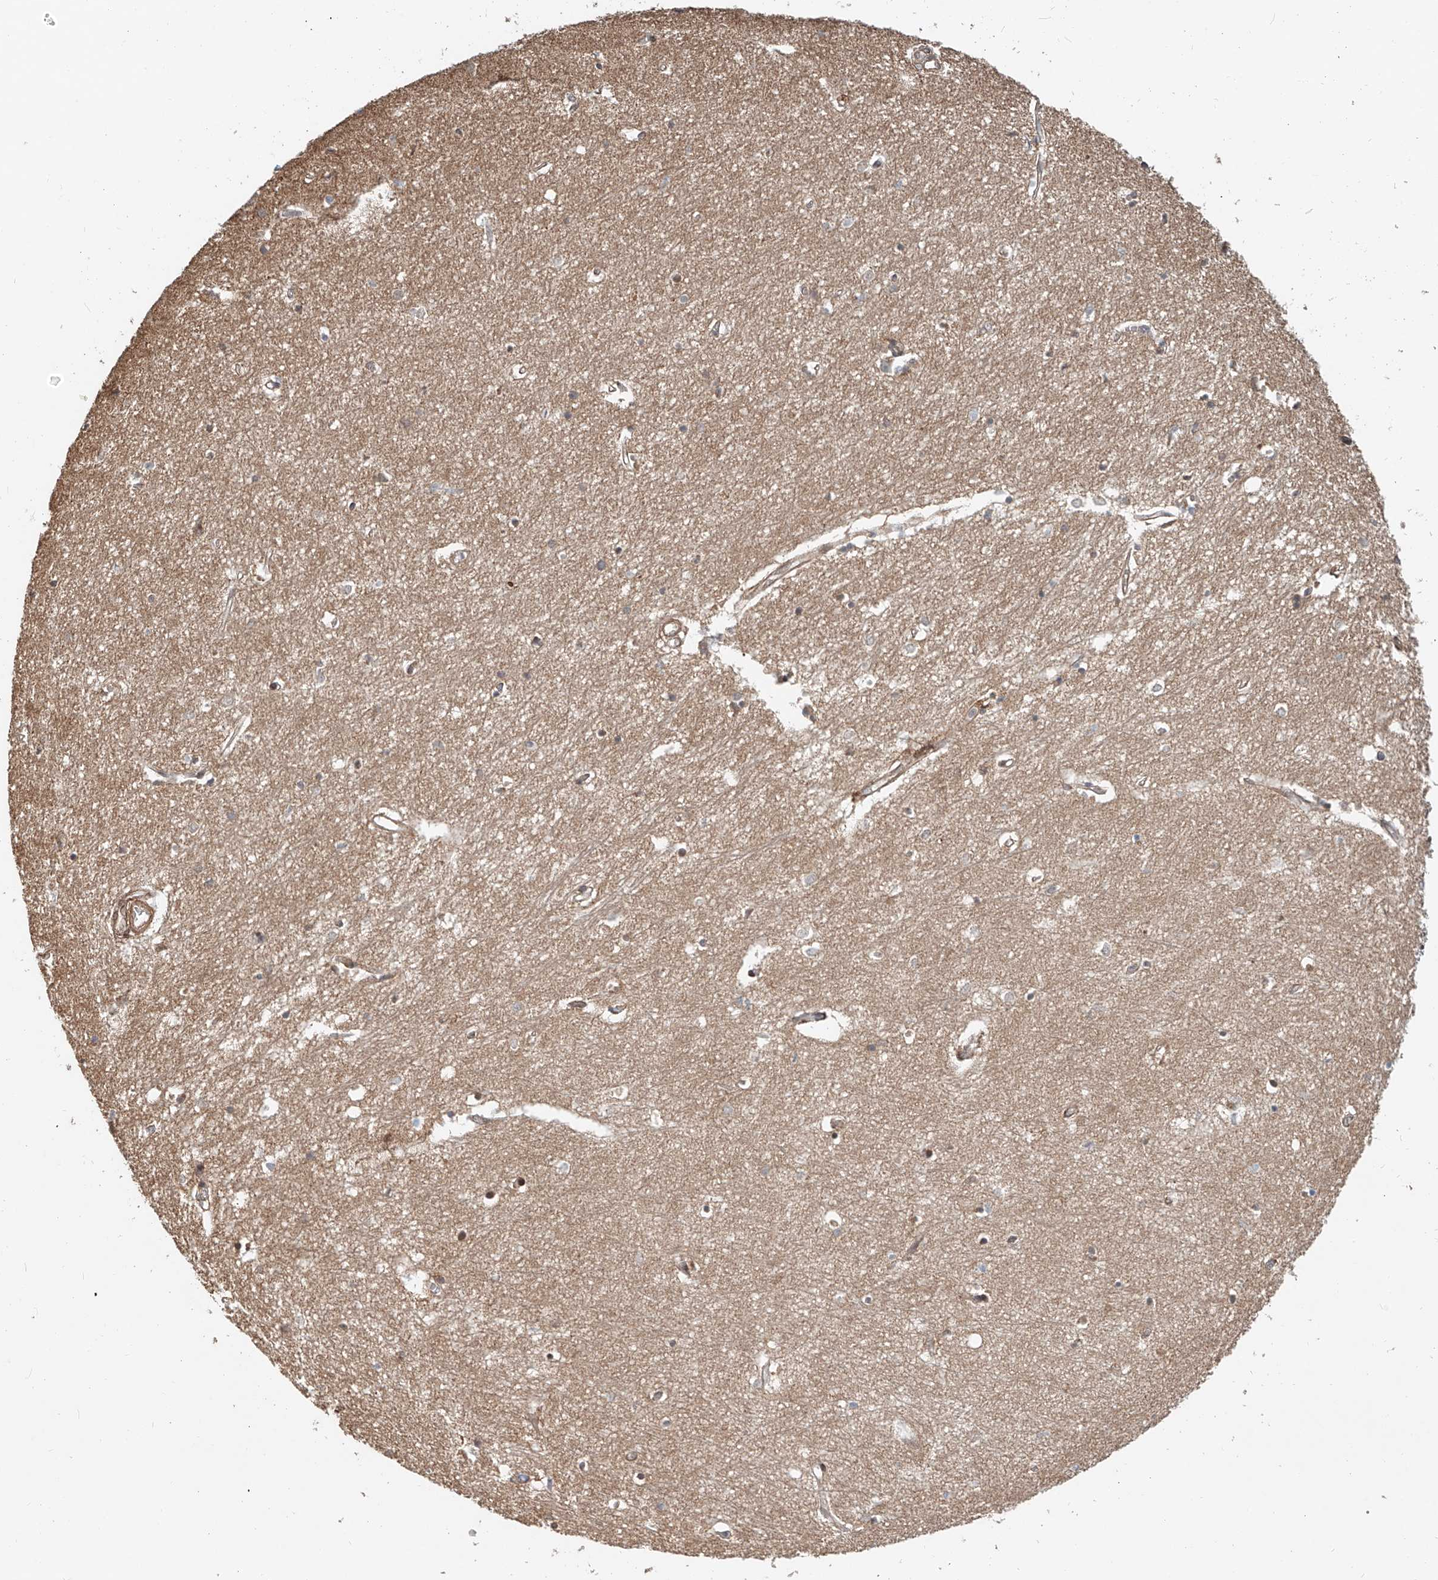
{"staining": {"intensity": "weak", "quantity": "25%-75%", "location": "cytoplasmic/membranous"}, "tissue": "hippocampus", "cell_type": "Glial cells", "image_type": "normal", "snomed": [{"axis": "morphology", "description": "Normal tissue, NOS"}, {"axis": "topography", "description": "Hippocampus"}], "caption": "Hippocampus stained with a brown dye reveals weak cytoplasmic/membranous positive positivity in about 25%-75% of glial cells.", "gene": "SASH1", "patient": {"sex": "female", "age": 64}}